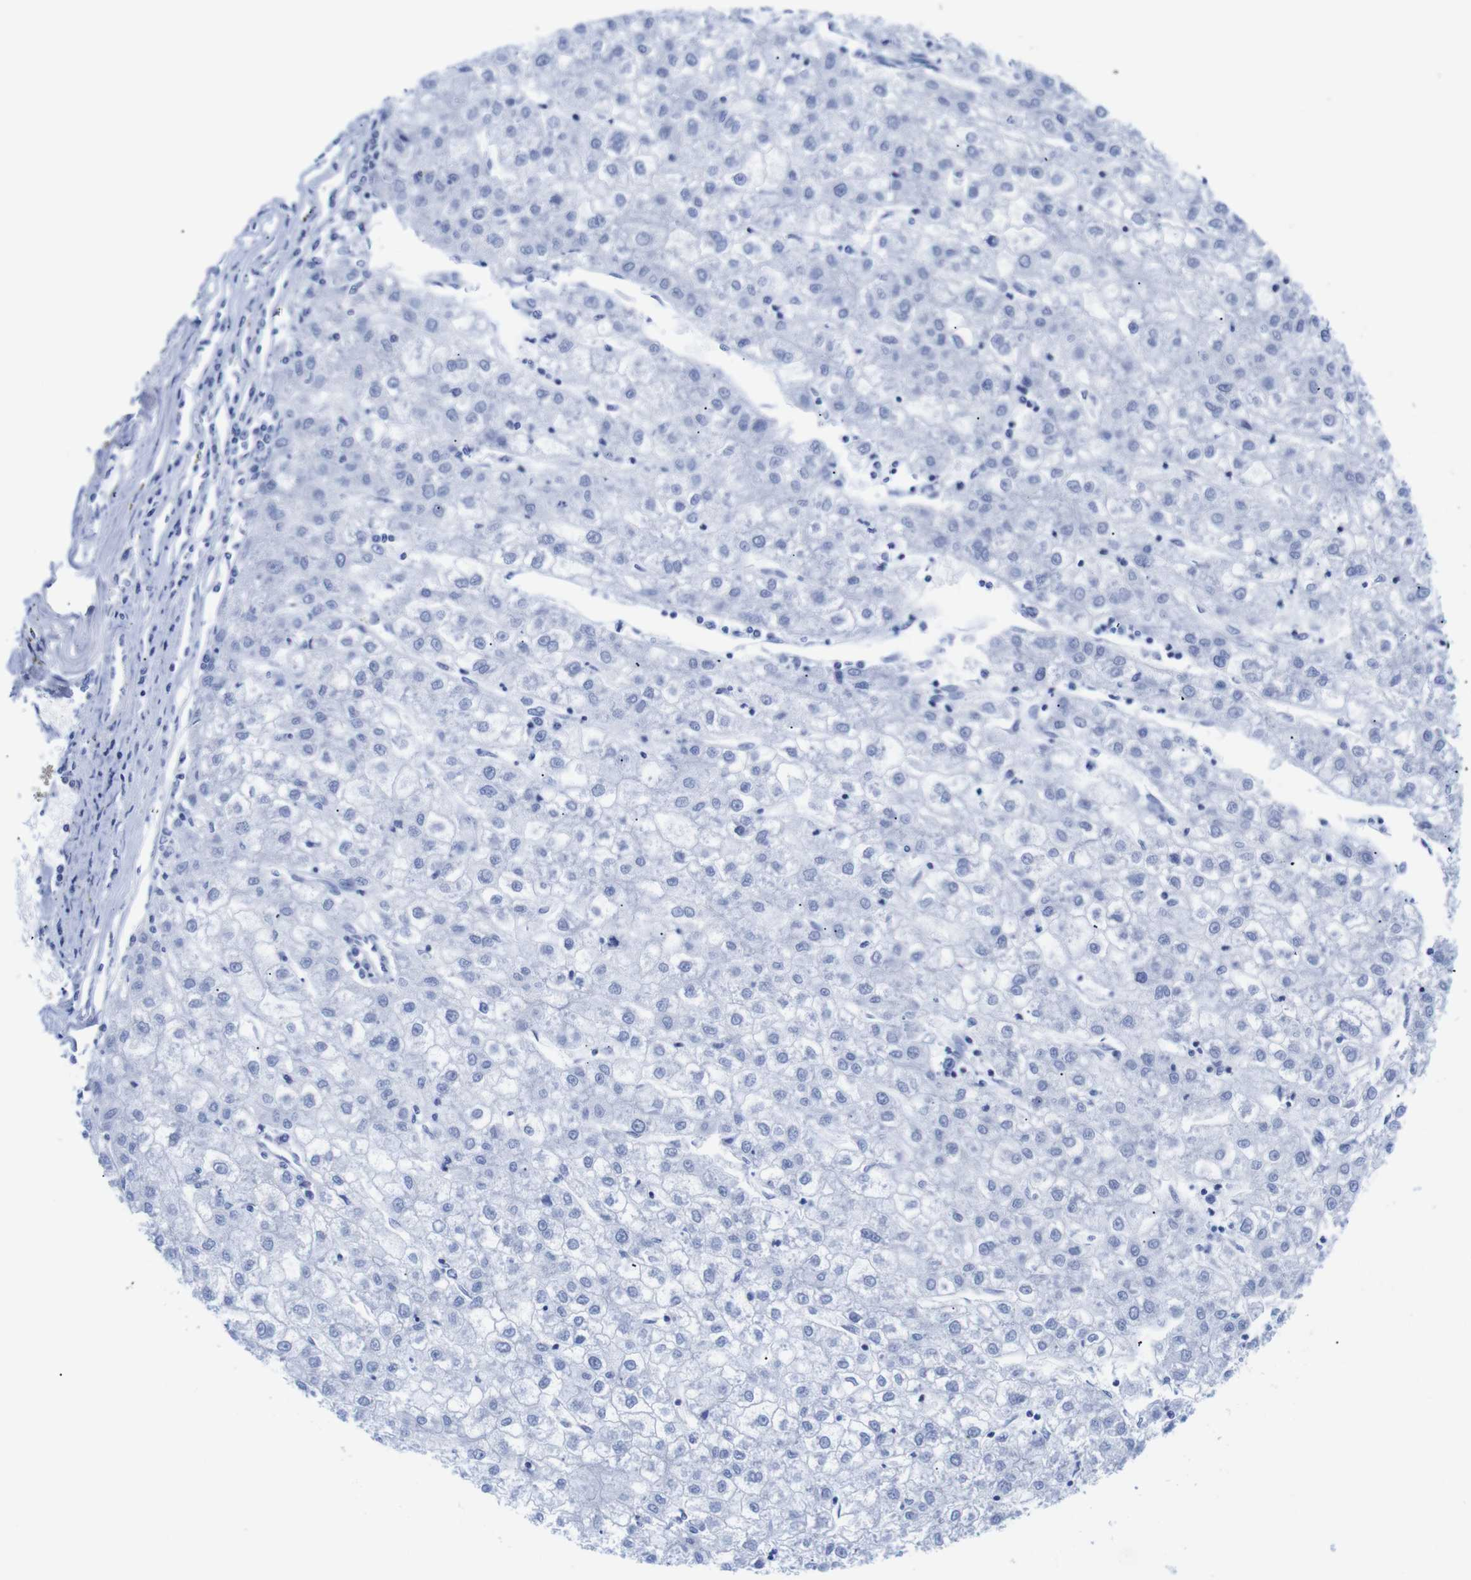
{"staining": {"intensity": "negative", "quantity": "none", "location": "none"}, "tissue": "liver cancer", "cell_type": "Tumor cells", "image_type": "cancer", "snomed": [{"axis": "morphology", "description": "Carcinoma, Hepatocellular, NOS"}, {"axis": "topography", "description": "Liver"}], "caption": "Liver cancer (hepatocellular carcinoma) stained for a protein using IHC exhibits no staining tumor cells.", "gene": "LRRC55", "patient": {"sex": "male", "age": 72}}